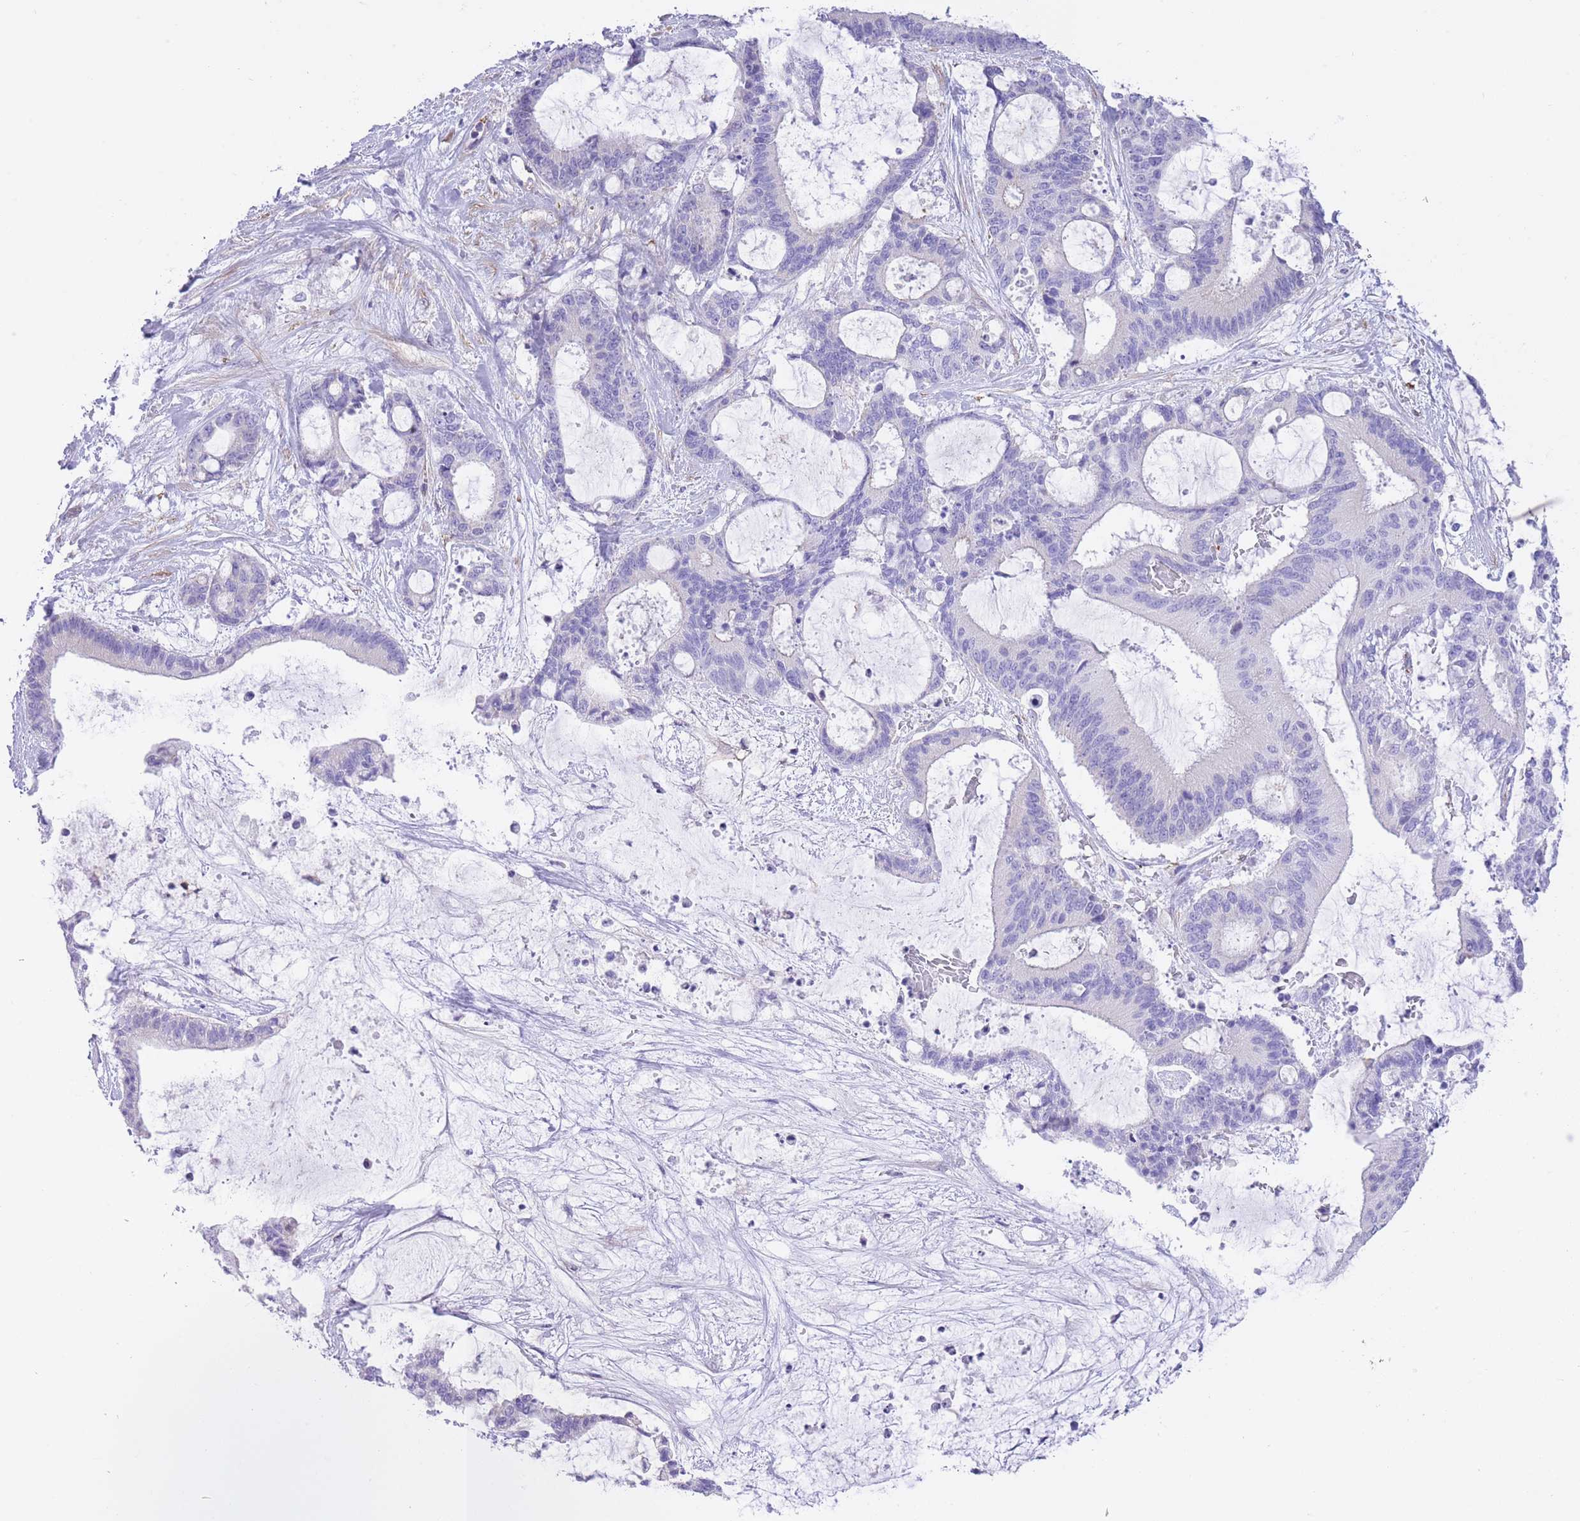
{"staining": {"intensity": "negative", "quantity": "none", "location": "none"}, "tissue": "liver cancer", "cell_type": "Tumor cells", "image_type": "cancer", "snomed": [{"axis": "morphology", "description": "Normal tissue, NOS"}, {"axis": "morphology", "description": "Cholangiocarcinoma"}, {"axis": "topography", "description": "Liver"}, {"axis": "topography", "description": "Peripheral nerve tissue"}], "caption": "Liver cholangiocarcinoma was stained to show a protein in brown. There is no significant staining in tumor cells.", "gene": "LDB3", "patient": {"sex": "female", "age": 73}}